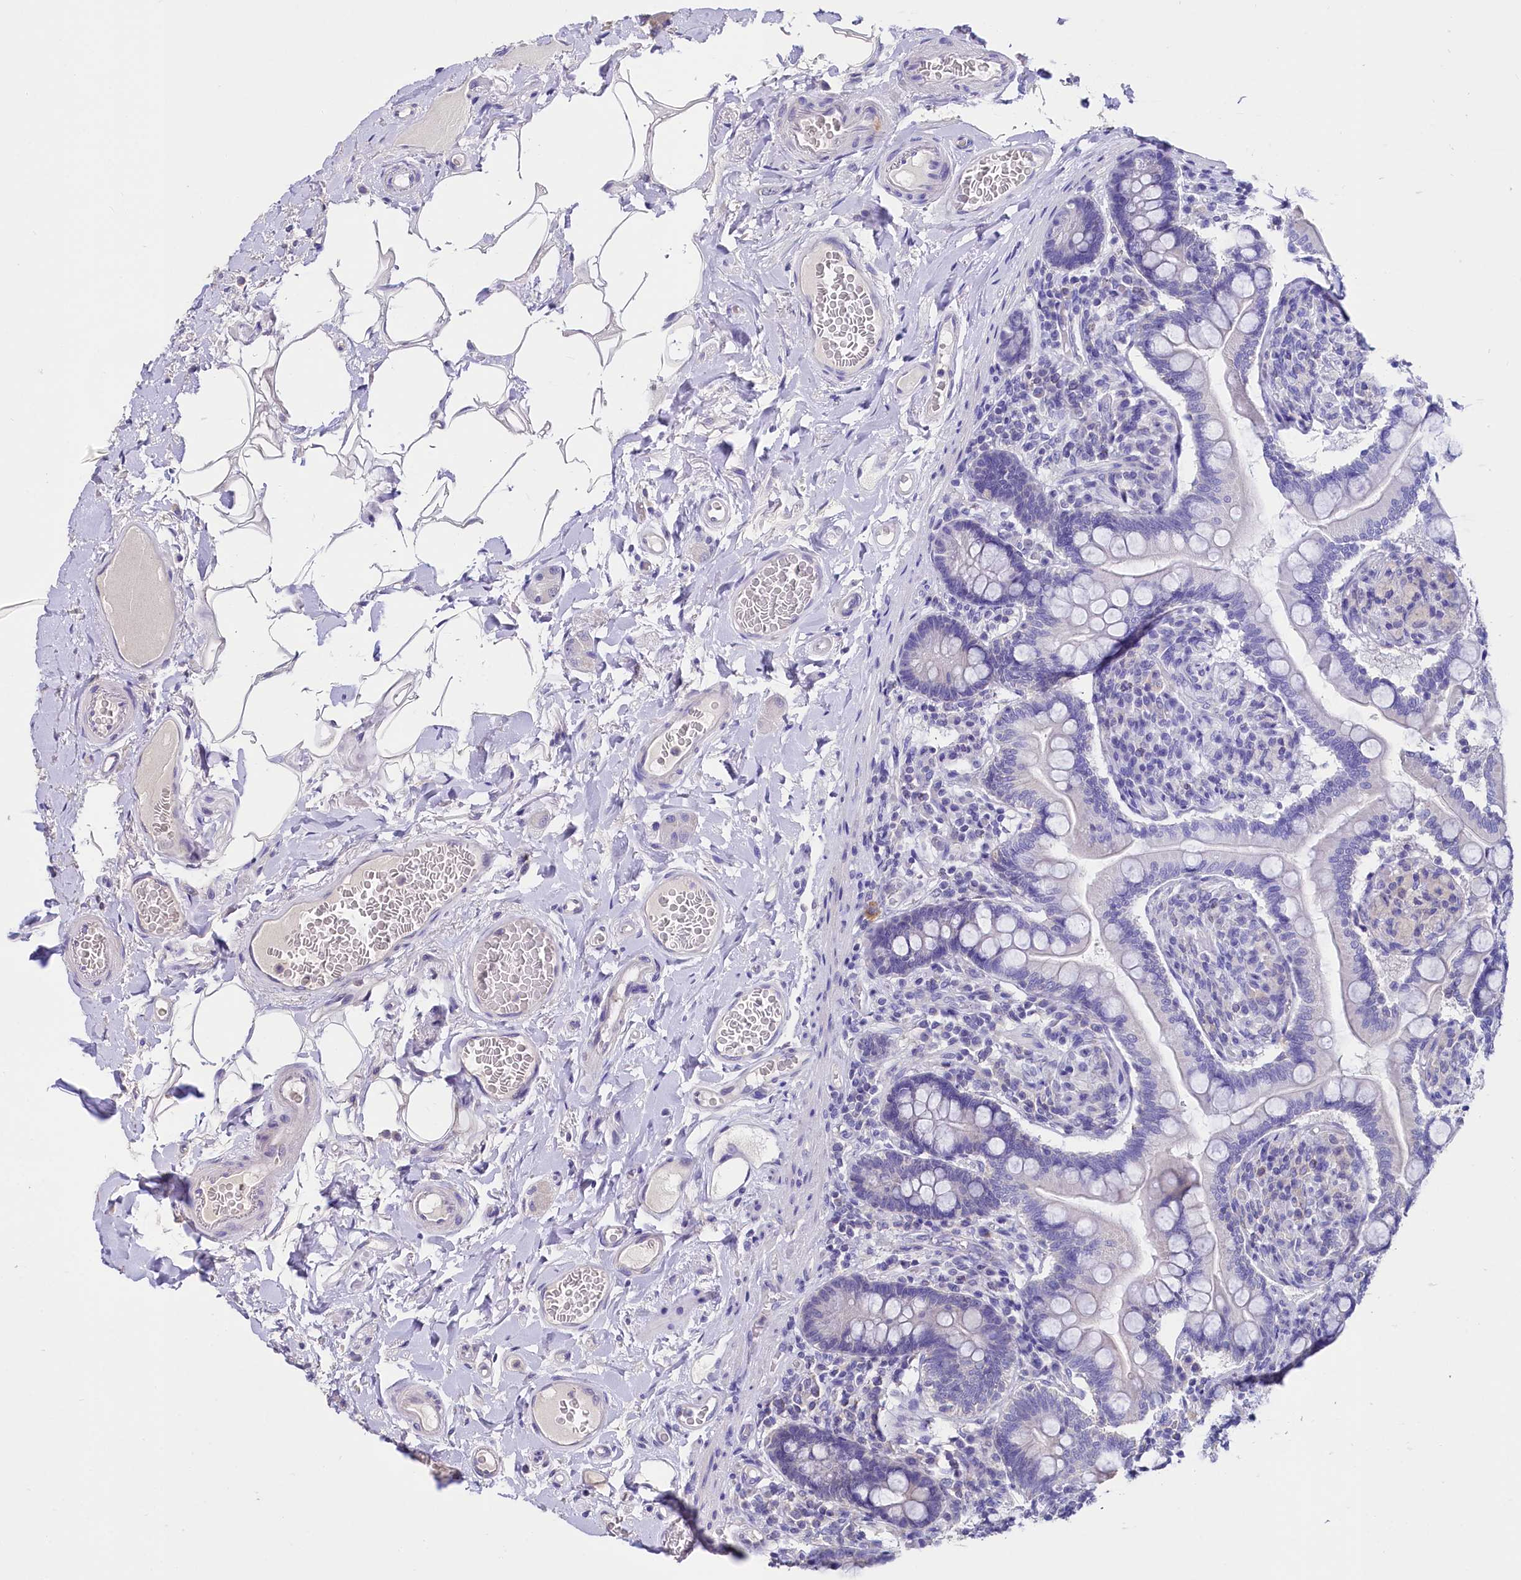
{"staining": {"intensity": "negative", "quantity": "none", "location": "none"}, "tissue": "small intestine", "cell_type": "Glandular cells", "image_type": "normal", "snomed": [{"axis": "morphology", "description": "Normal tissue, NOS"}, {"axis": "topography", "description": "Small intestine"}], "caption": "DAB (3,3'-diaminobenzidine) immunohistochemical staining of normal small intestine demonstrates no significant positivity in glandular cells.", "gene": "RPUSD3", "patient": {"sex": "female", "age": 64}}